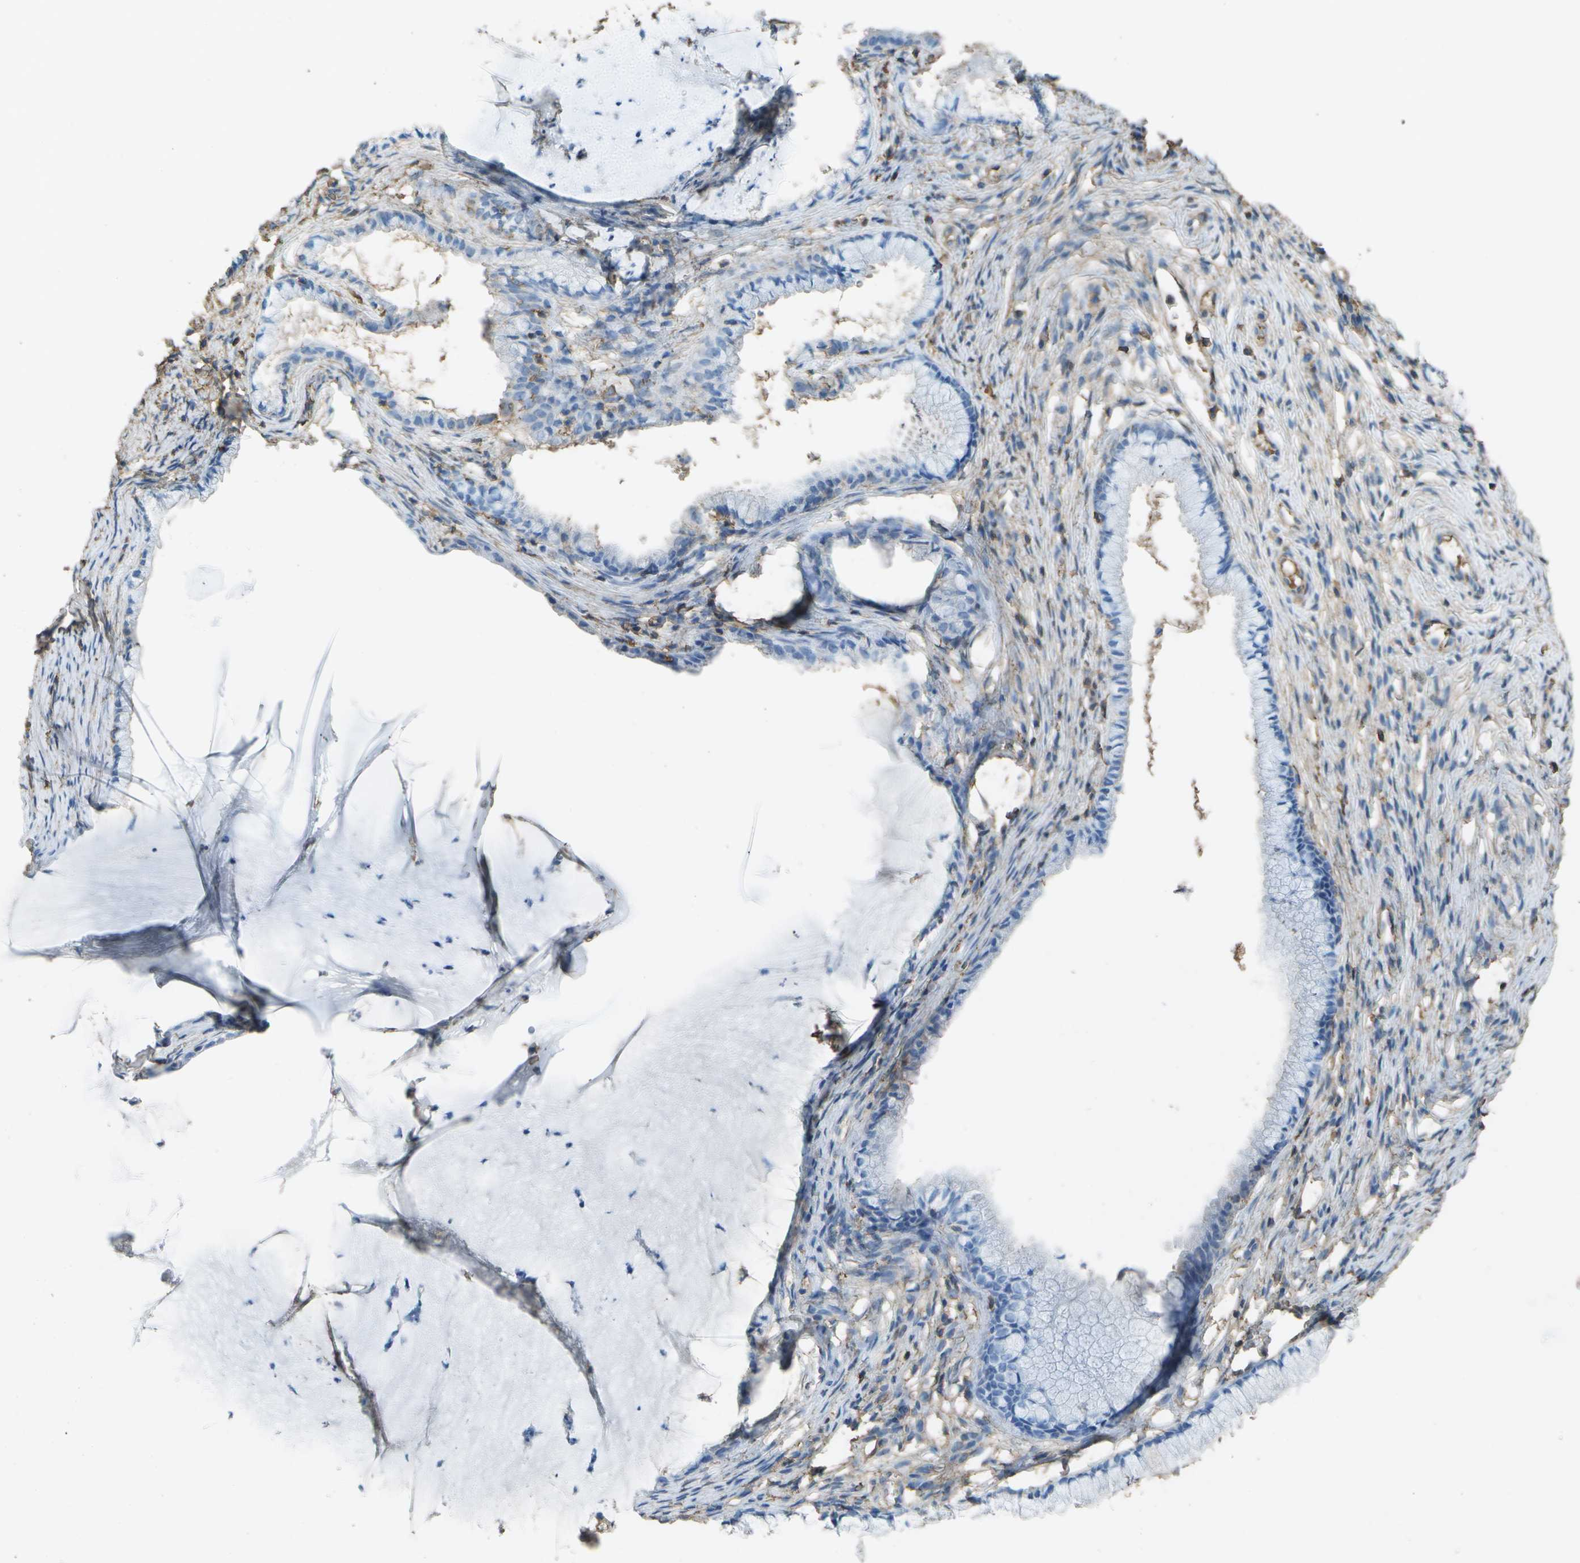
{"staining": {"intensity": "negative", "quantity": "none", "location": "none"}, "tissue": "cervix", "cell_type": "Glandular cells", "image_type": "normal", "snomed": [{"axis": "morphology", "description": "Normal tissue, NOS"}, {"axis": "topography", "description": "Cervix"}], "caption": "High magnification brightfield microscopy of unremarkable cervix stained with DAB (3,3'-diaminobenzidine) (brown) and counterstained with hematoxylin (blue): glandular cells show no significant positivity.", "gene": "CYP4F11", "patient": {"sex": "female", "age": 77}}